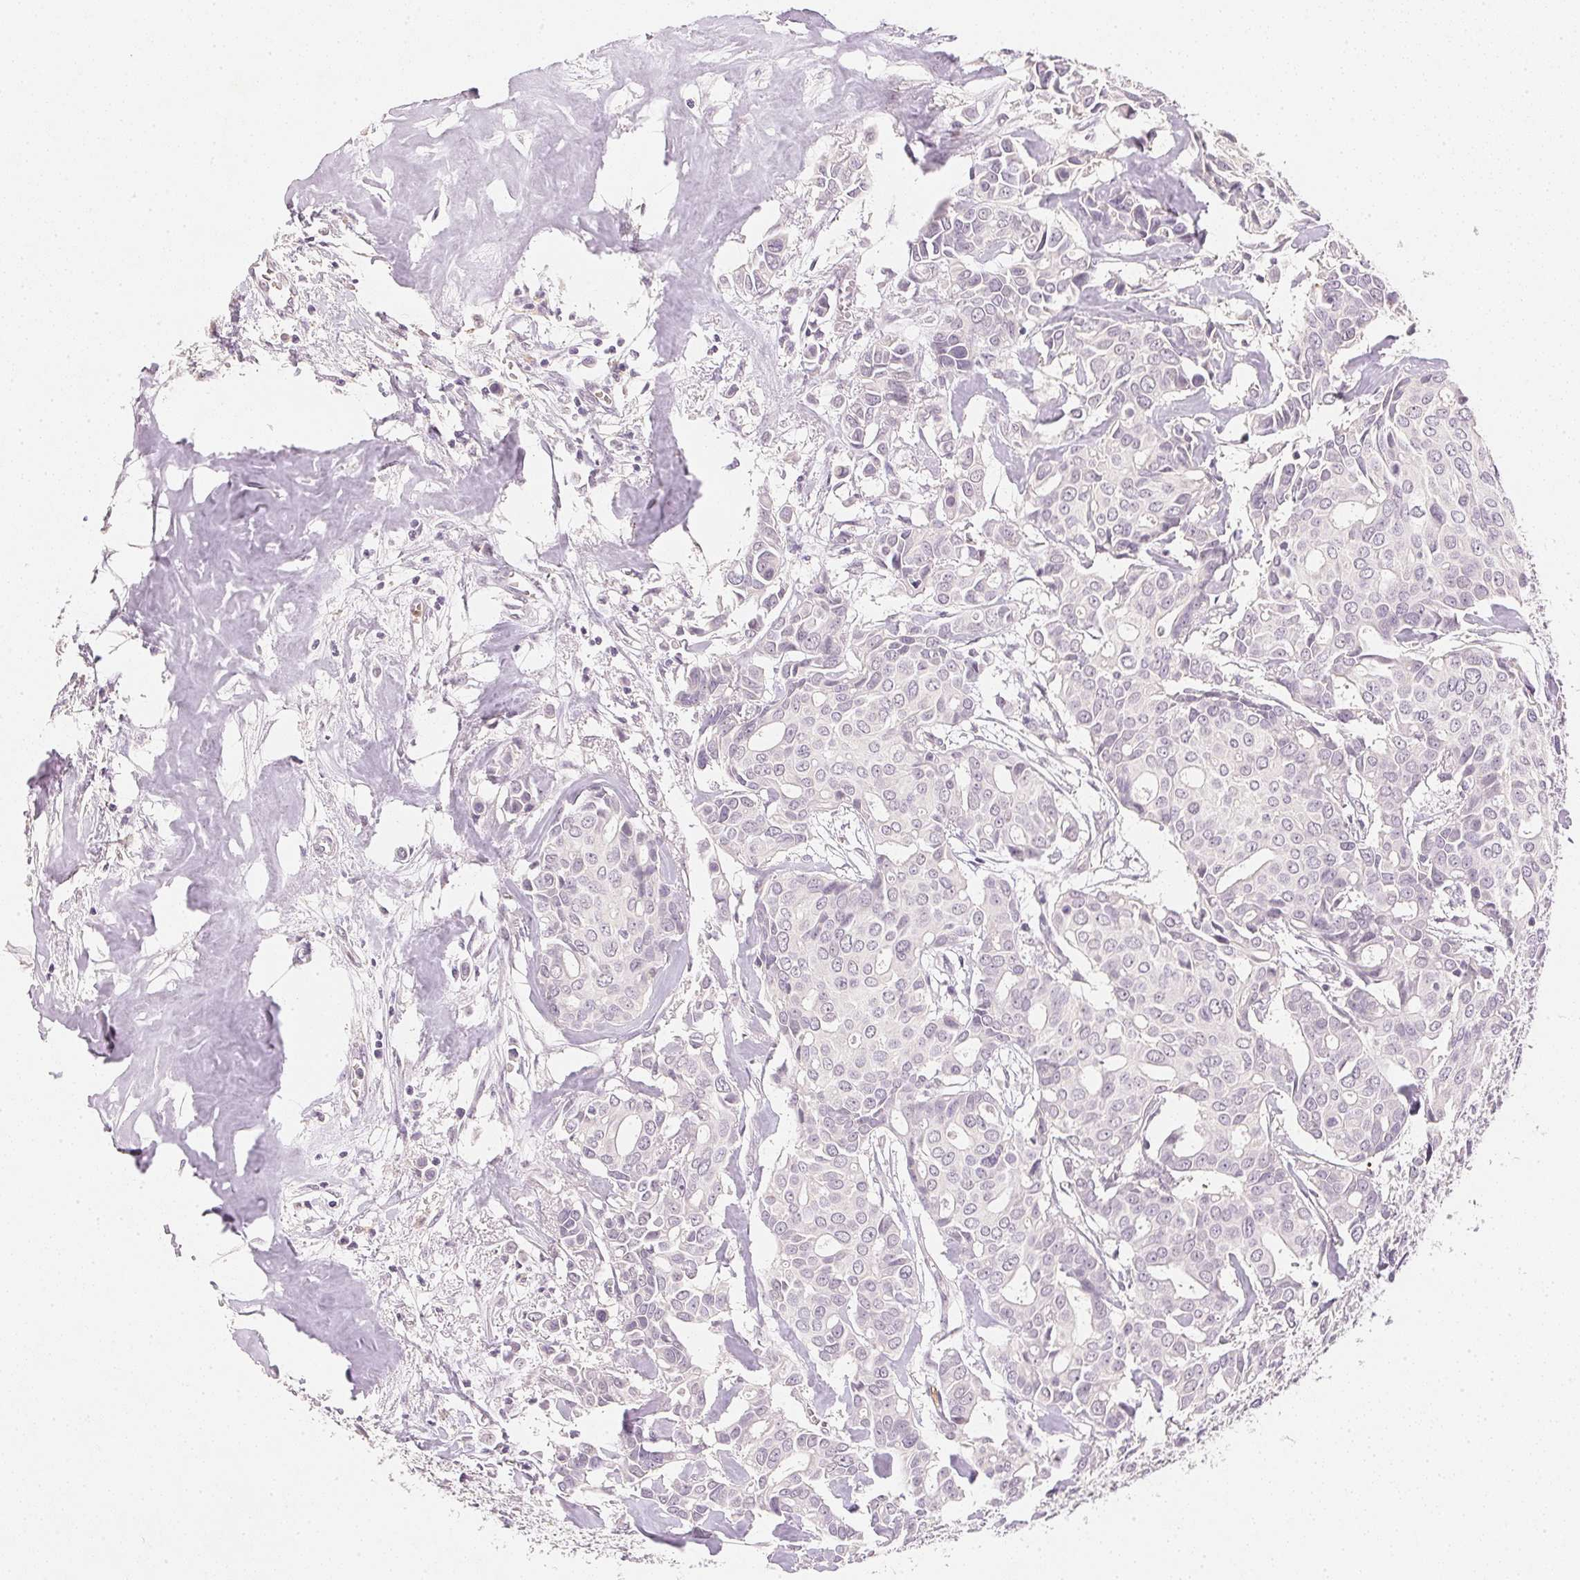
{"staining": {"intensity": "negative", "quantity": "none", "location": "none"}, "tissue": "breast cancer", "cell_type": "Tumor cells", "image_type": "cancer", "snomed": [{"axis": "morphology", "description": "Duct carcinoma"}, {"axis": "topography", "description": "Breast"}], "caption": "This is an immunohistochemistry histopathology image of human breast cancer (infiltrating ductal carcinoma). There is no positivity in tumor cells.", "gene": "SMTN", "patient": {"sex": "female", "age": 54}}